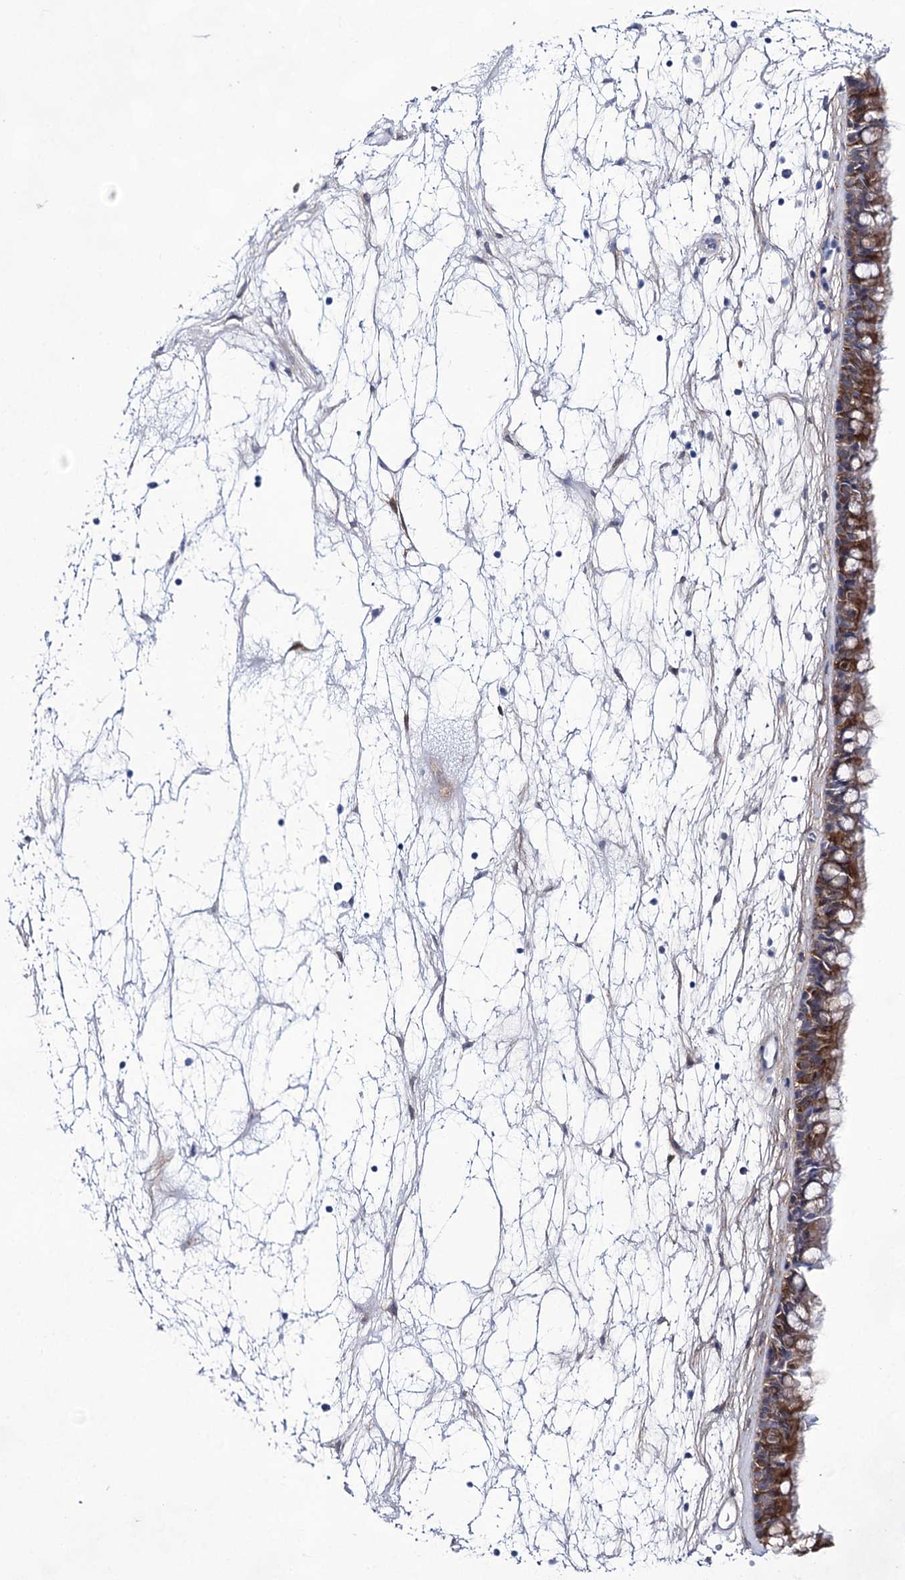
{"staining": {"intensity": "moderate", "quantity": ">75%", "location": "cytoplasmic/membranous"}, "tissue": "nasopharynx", "cell_type": "Respiratory epithelial cells", "image_type": "normal", "snomed": [{"axis": "morphology", "description": "Normal tissue, NOS"}, {"axis": "topography", "description": "Nasopharynx"}], "caption": "High-power microscopy captured an immunohistochemistry photomicrograph of benign nasopharynx, revealing moderate cytoplasmic/membranous expression in about >75% of respiratory epithelial cells. Ihc stains the protein of interest in brown and the nuclei are stained blue.", "gene": "UGDH", "patient": {"sex": "male", "age": 64}}